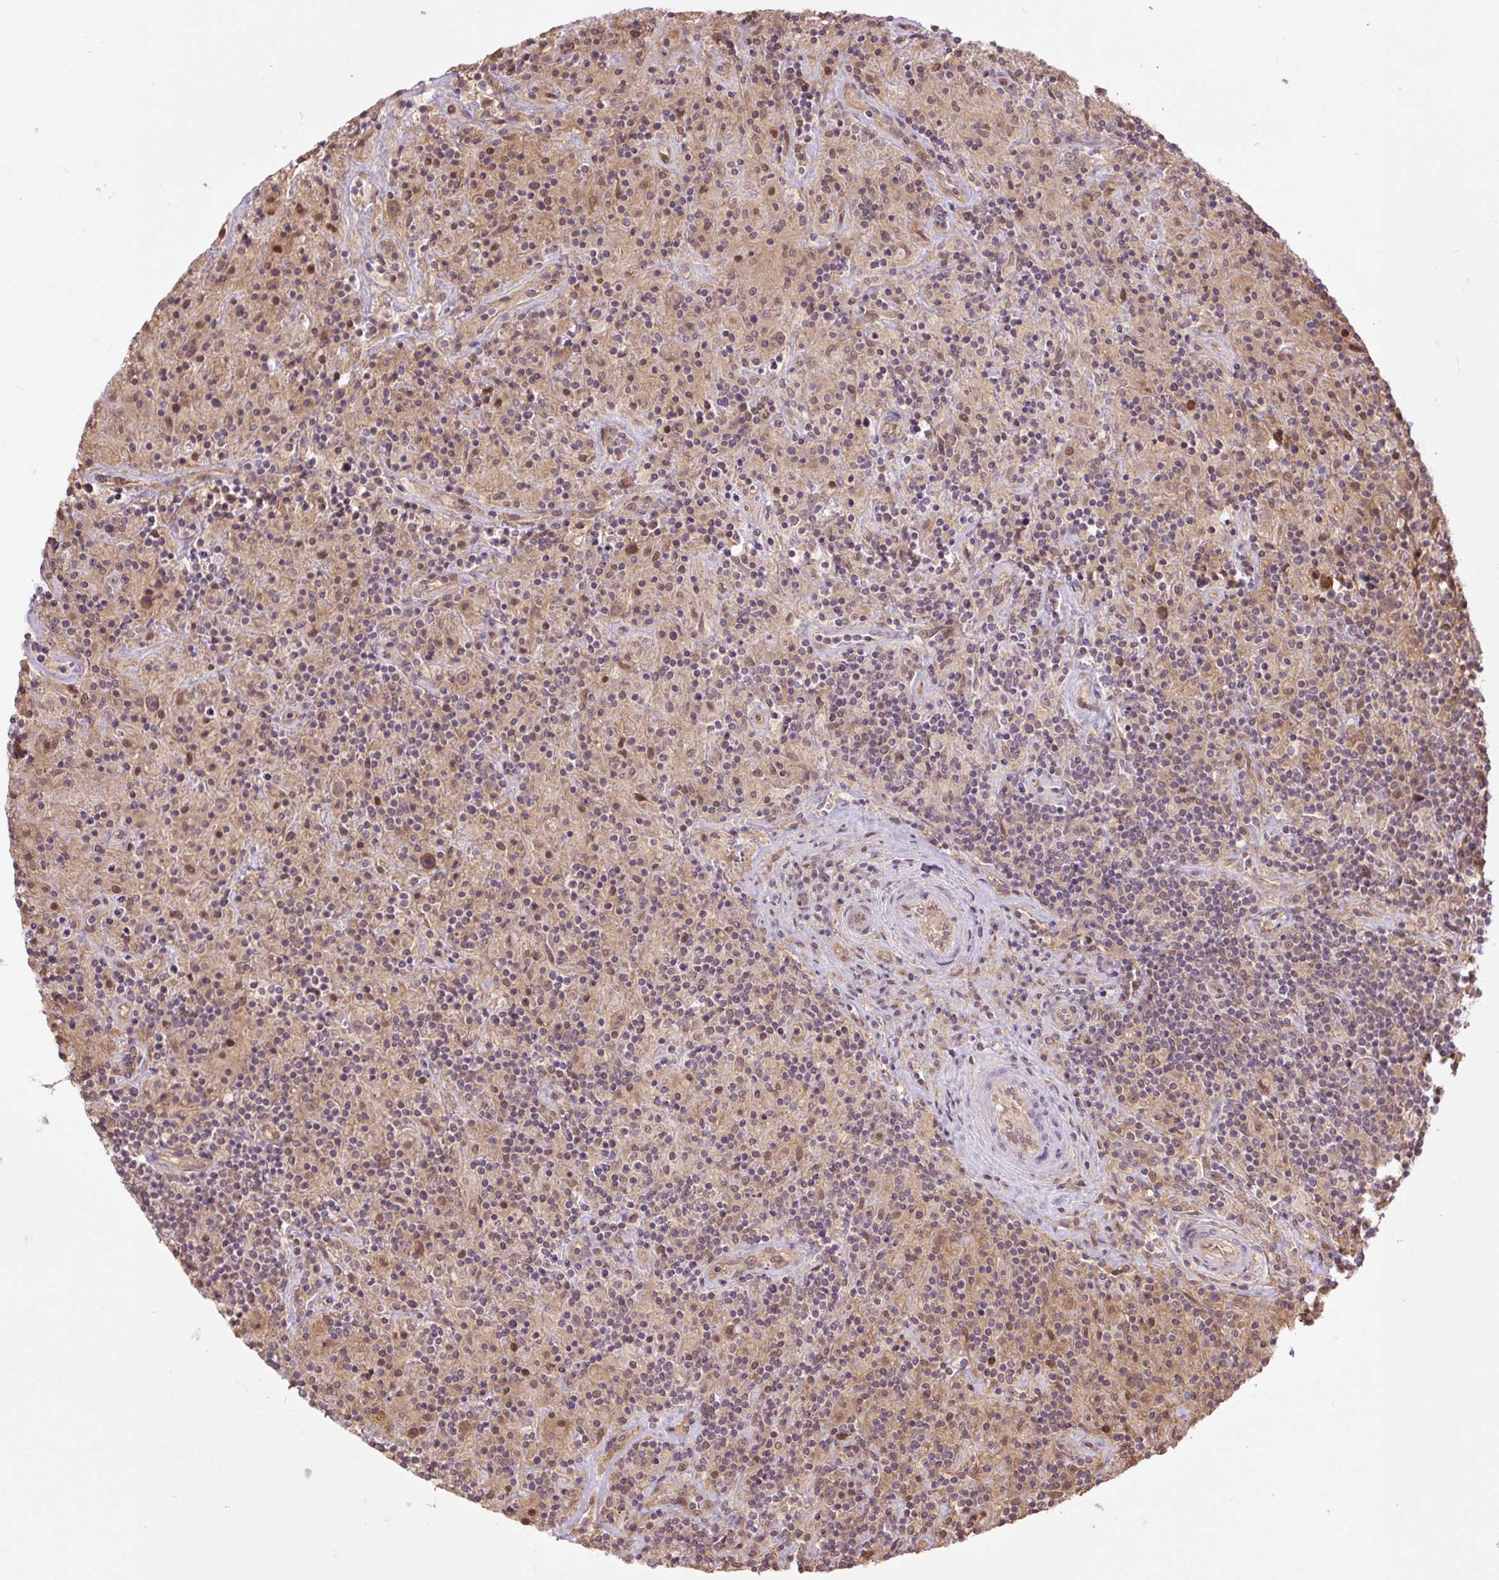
{"staining": {"intensity": "moderate", "quantity": "25%-75%", "location": "cytoplasmic/membranous"}, "tissue": "lymphoma", "cell_type": "Tumor cells", "image_type": "cancer", "snomed": [{"axis": "morphology", "description": "Hodgkin's disease, NOS"}, {"axis": "topography", "description": "Lymph node"}], "caption": "Hodgkin's disease was stained to show a protein in brown. There is medium levels of moderate cytoplasmic/membranous expression in approximately 25%-75% of tumor cells.", "gene": "TPT1", "patient": {"sex": "male", "age": 70}}